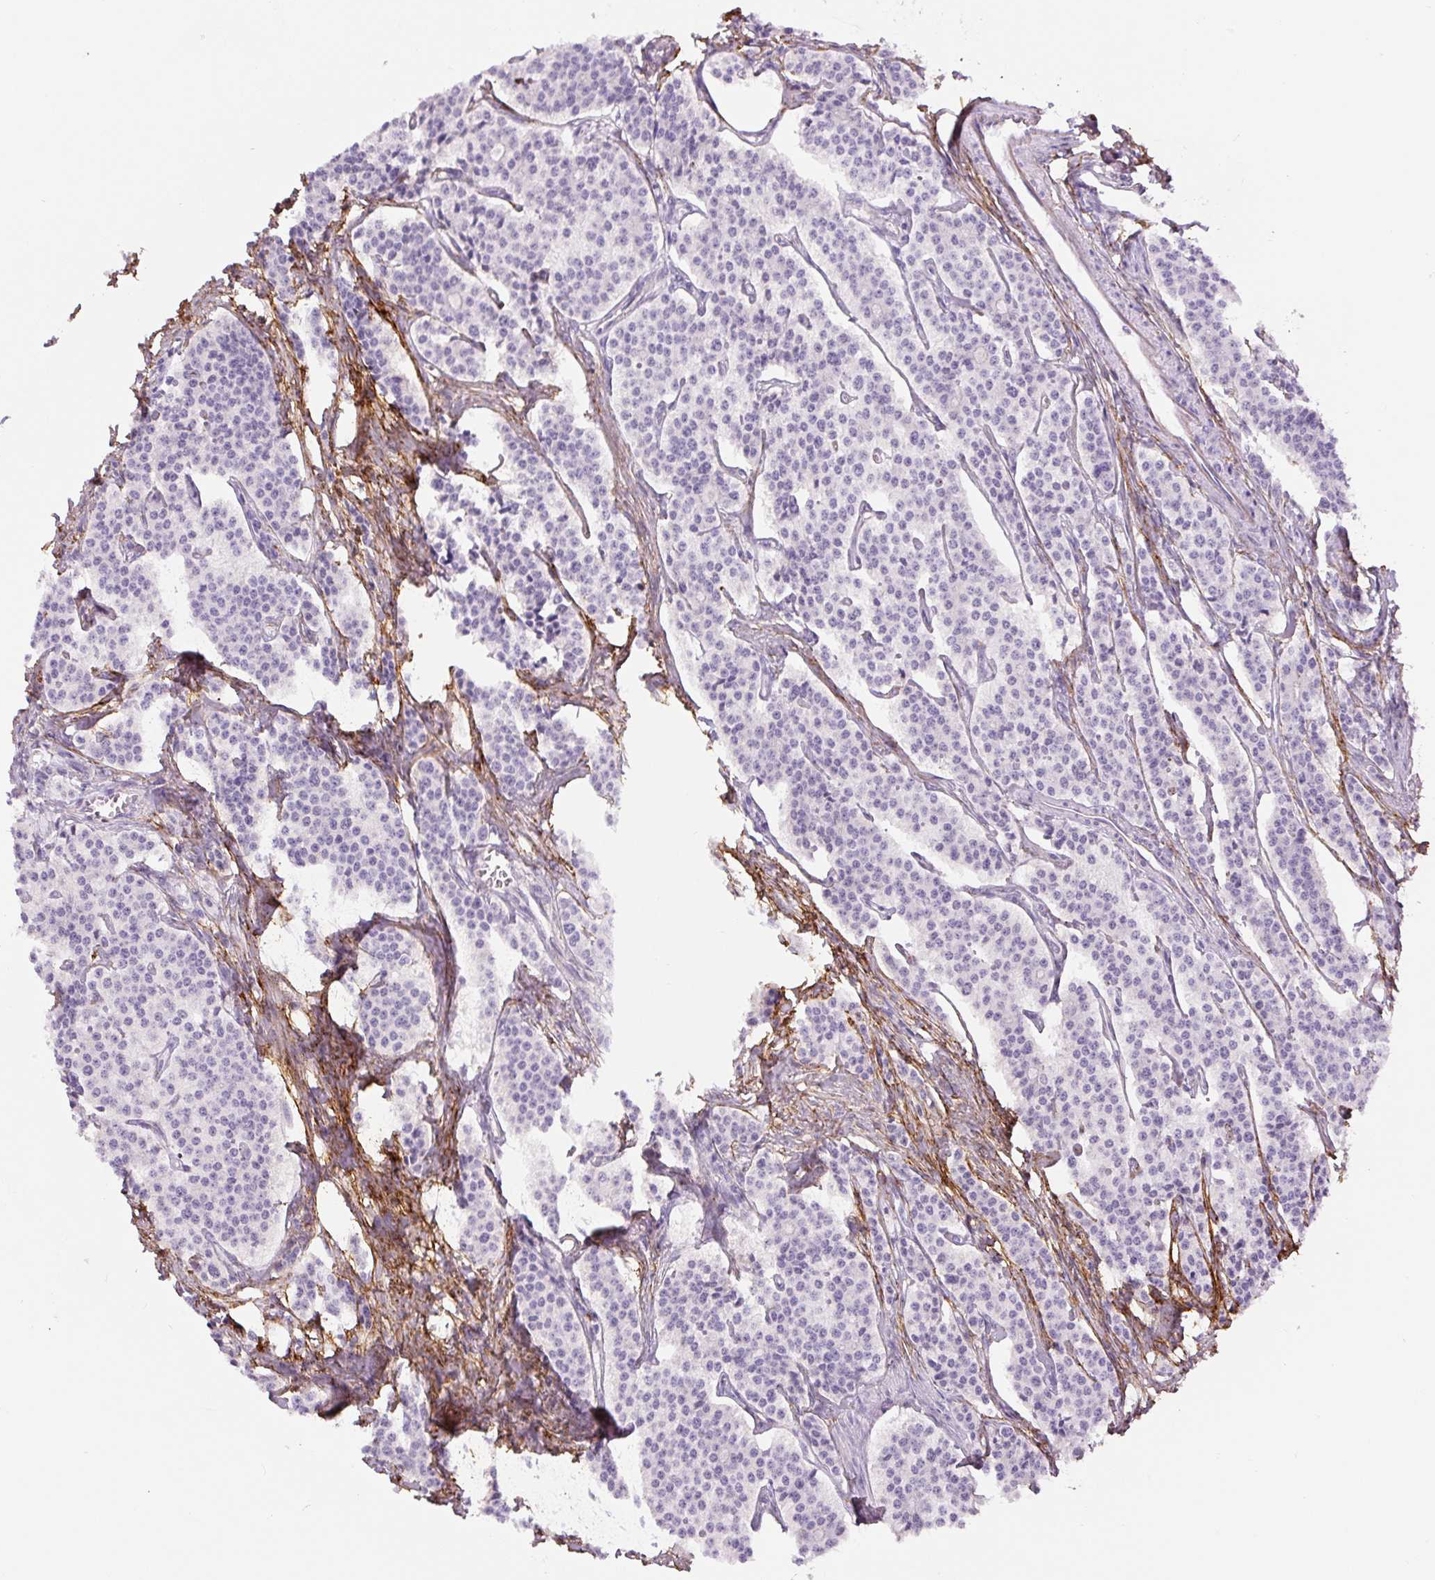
{"staining": {"intensity": "negative", "quantity": "none", "location": "none"}, "tissue": "carcinoid", "cell_type": "Tumor cells", "image_type": "cancer", "snomed": [{"axis": "morphology", "description": "Carcinoid, malignant, NOS"}, {"axis": "topography", "description": "Small intestine"}], "caption": "This is a image of immunohistochemistry staining of carcinoid, which shows no positivity in tumor cells.", "gene": "FBN1", "patient": {"sex": "male", "age": 63}}